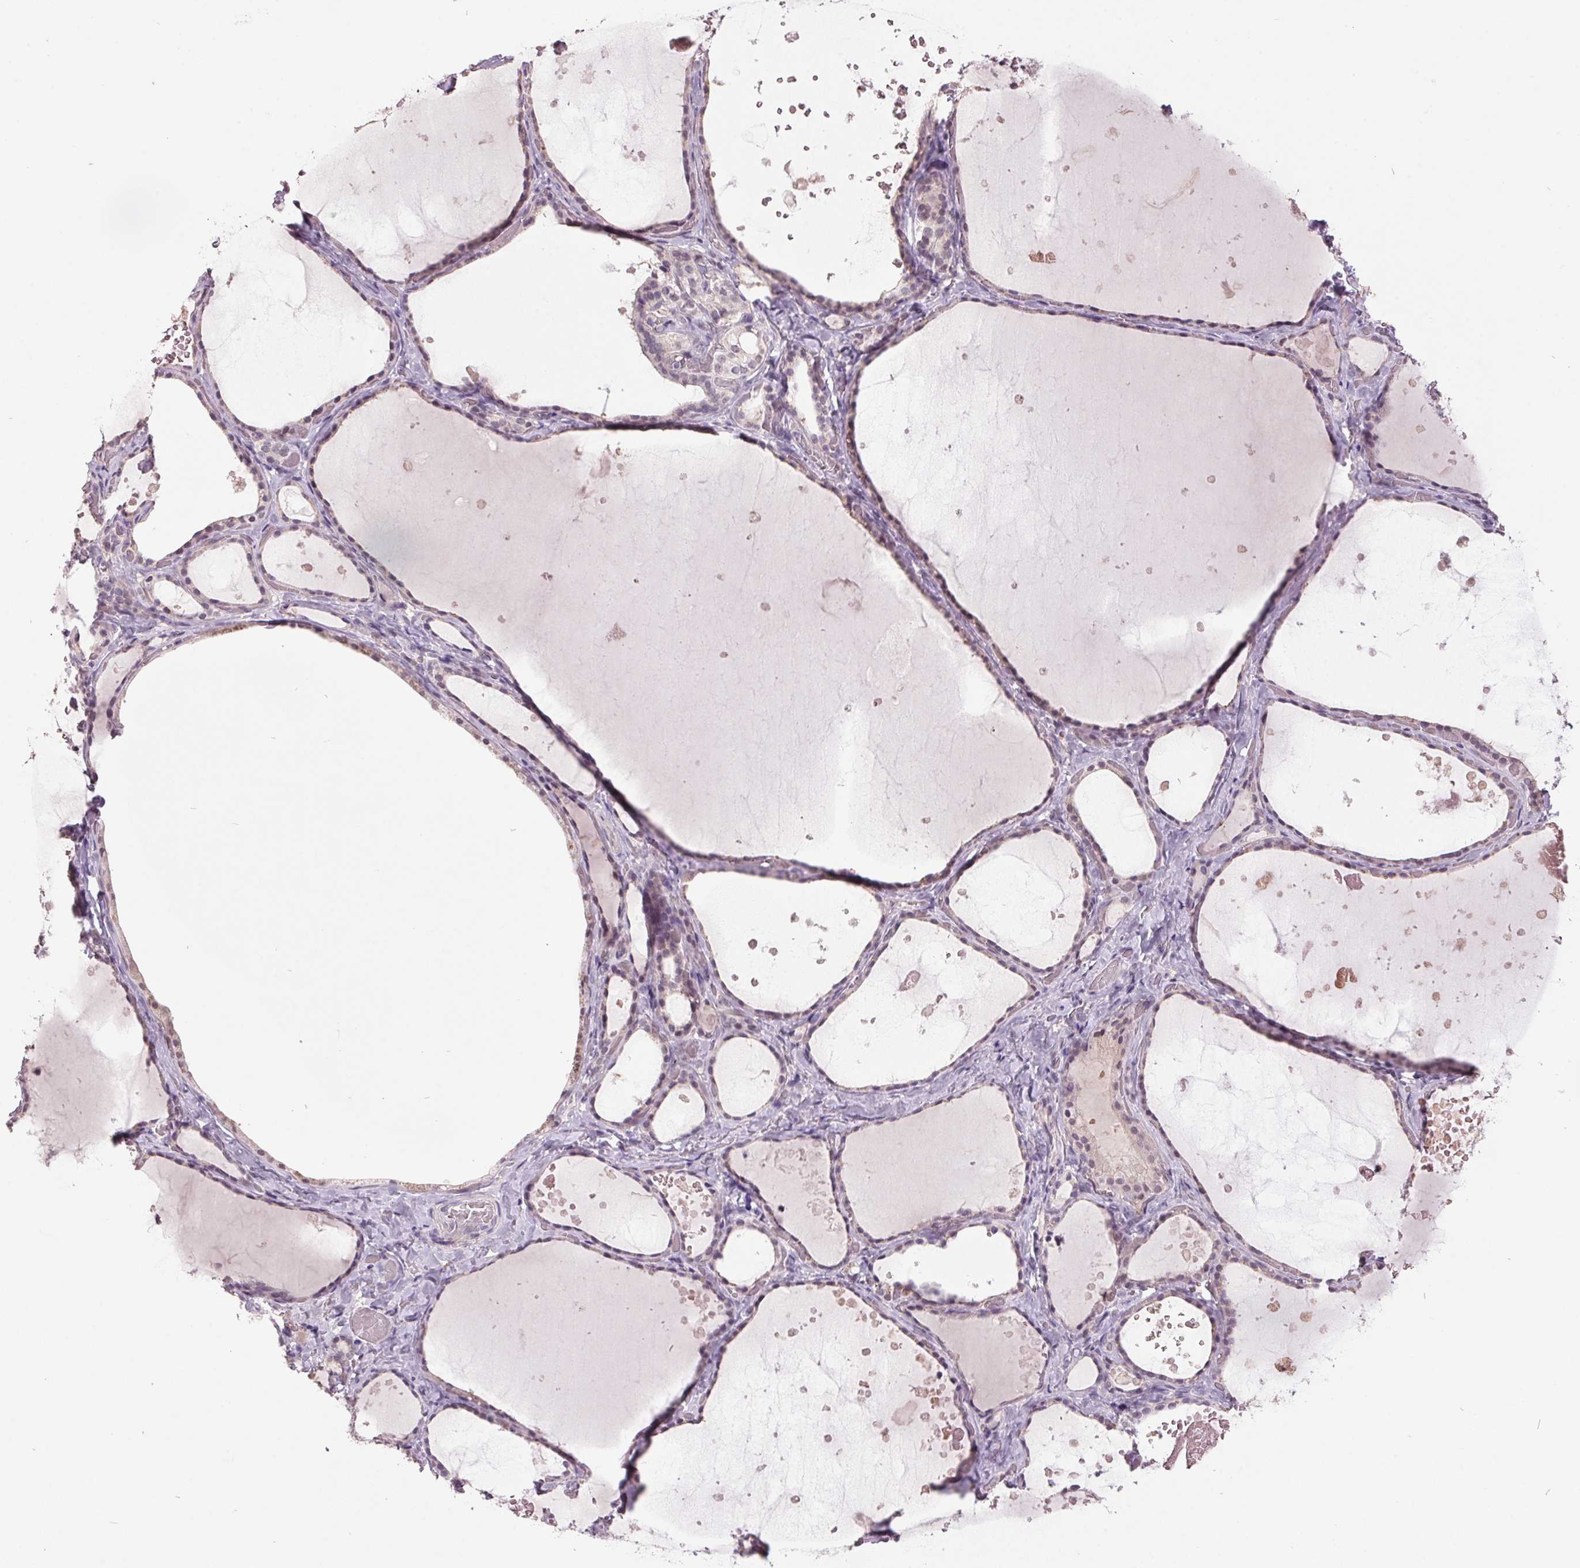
{"staining": {"intensity": "negative", "quantity": "none", "location": "none"}, "tissue": "thyroid gland", "cell_type": "Glandular cells", "image_type": "normal", "snomed": [{"axis": "morphology", "description": "Normal tissue, NOS"}, {"axis": "topography", "description": "Thyroid gland"}], "caption": "This photomicrograph is of unremarkable thyroid gland stained with IHC to label a protein in brown with the nuclei are counter-stained blue. There is no staining in glandular cells.", "gene": "C2orf16", "patient": {"sex": "female", "age": 56}}